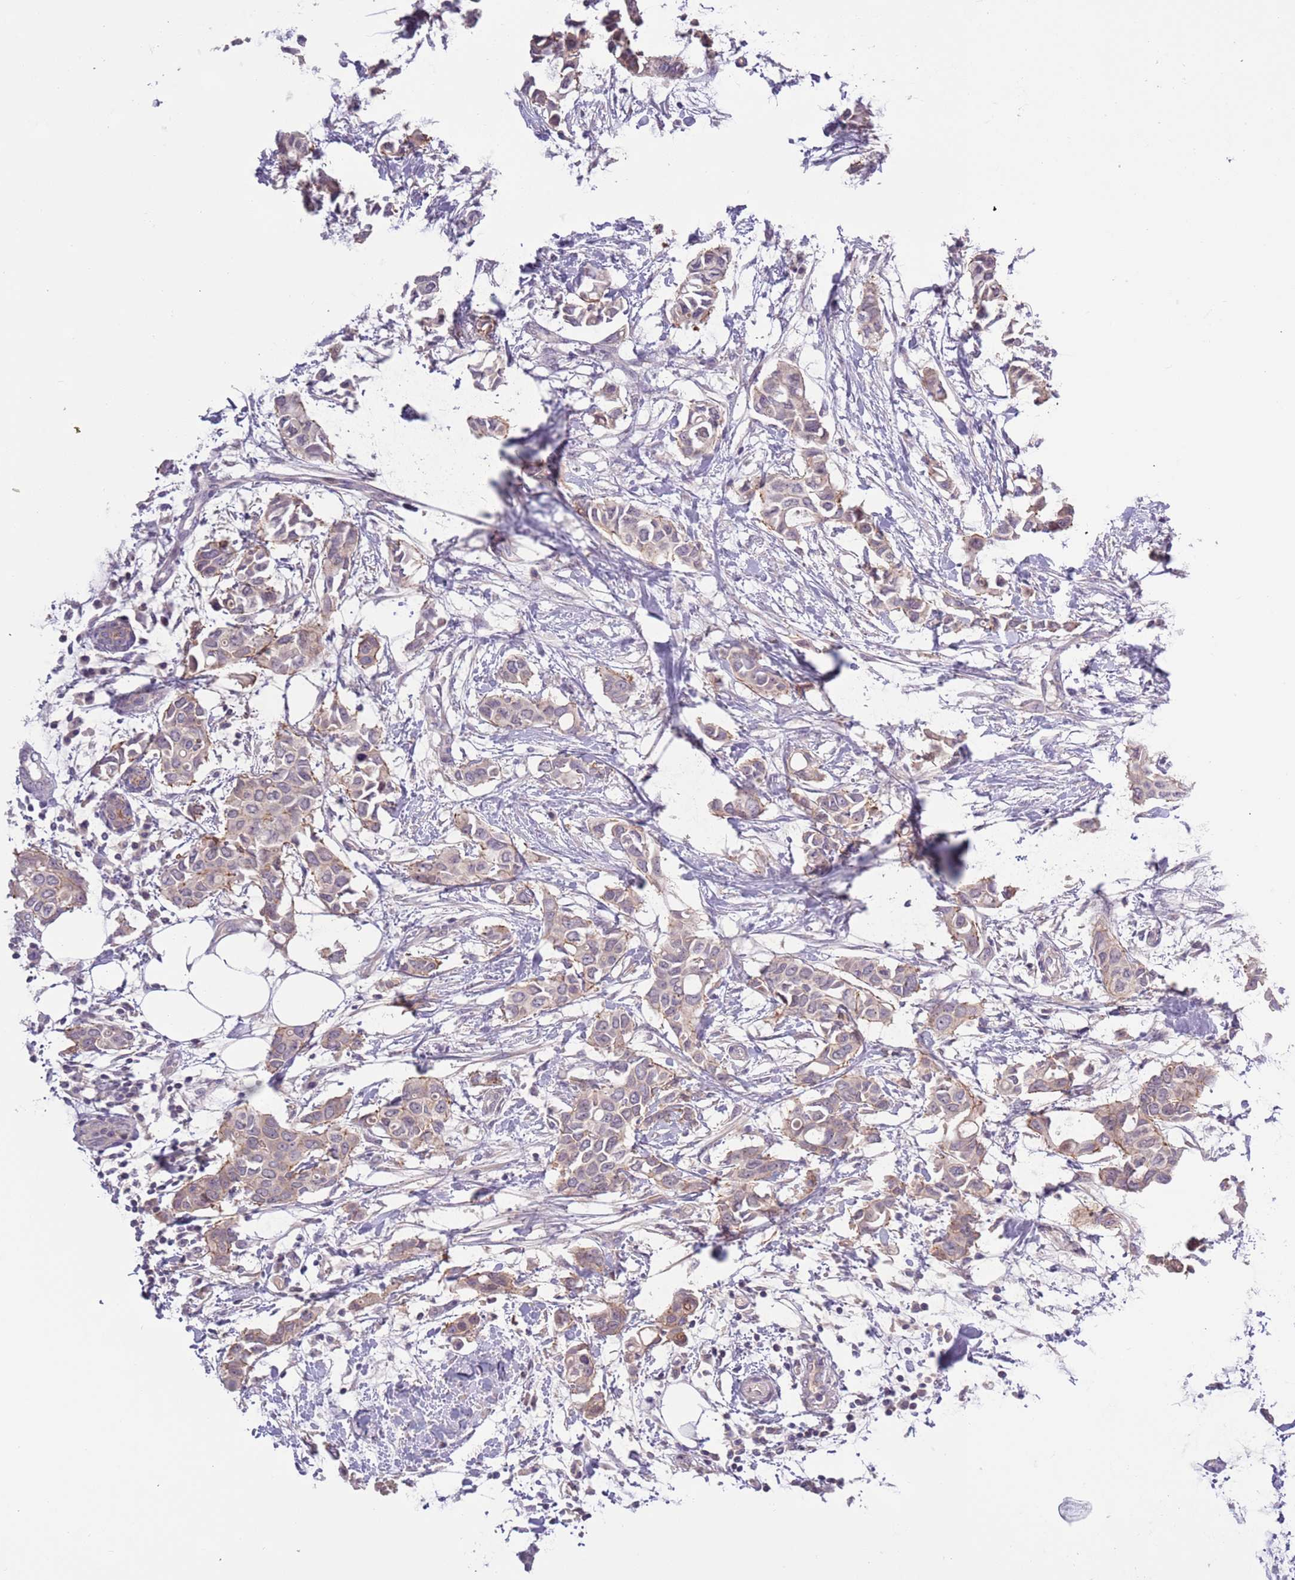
{"staining": {"intensity": "weak", "quantity": ">75%", "location": "cytoplasmic/membranous"}, "tissue": "breast cancer", "cell_type": "Tumor cells", "image_type": "cancer", "snomed": [{"axis": "morphology", "description": "Duct carcinoma"}, {"axis": "topography", "description": "Breast"}], "caption": "Weak cytoplasmic/membranous staining is appreciated in about >75% of tumor cells in breast invasive ductal carcinoma.", "gene": "SHROOM3", "patient": {"sex": "female", "age": 41}}